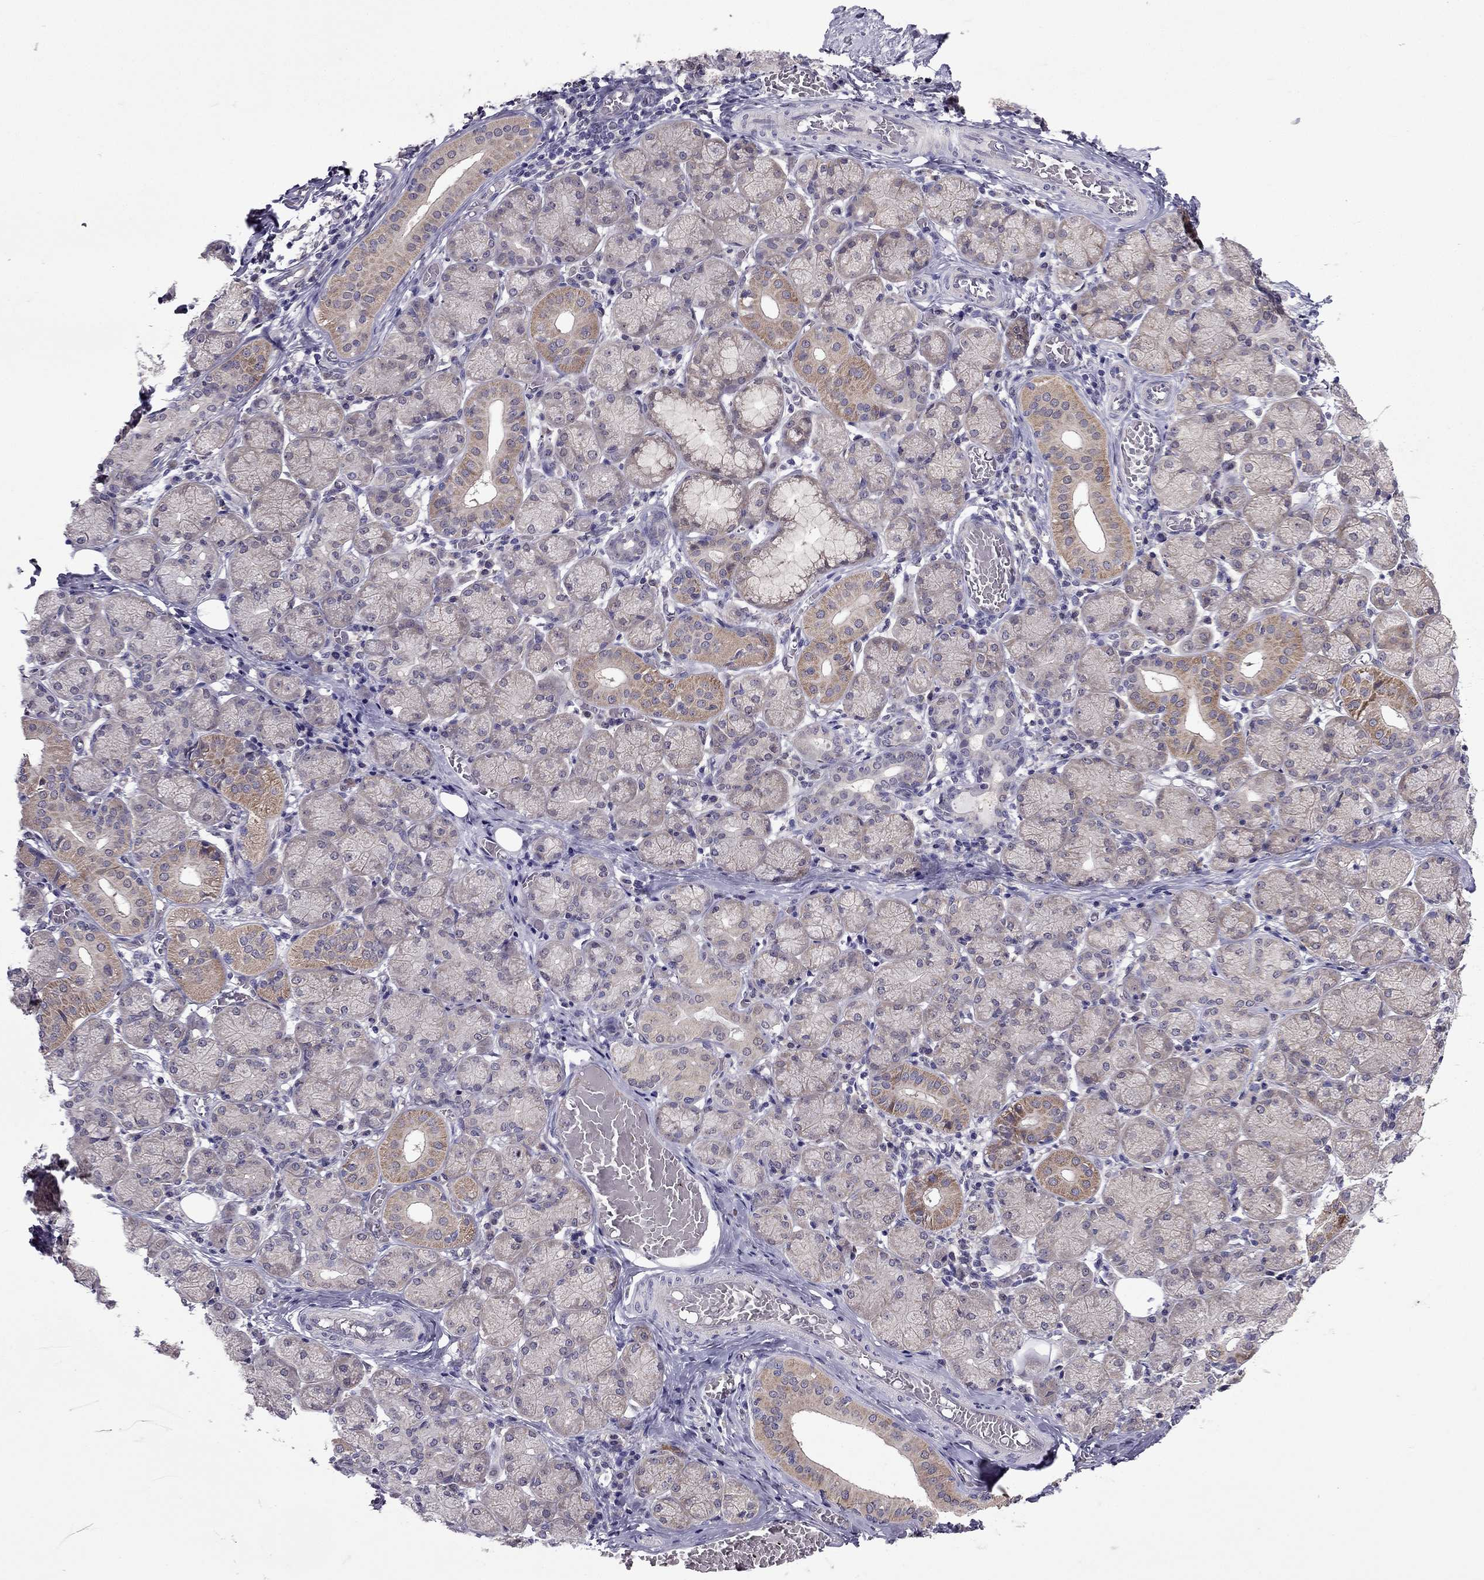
{"staining": {"intensity": "moderate", "quantity": "<25%", "location": "cytoplasmic/membranous"}, "tissue": "salivary gland", "cell_type": "Glandular cells", "image_type": "normal", "snomed": [{"axis": "morphology", "description": "Normal tissue, NOS"}, {"axis": "topography", "description": "Salivary gland"}, {"axis": "topography", "description": "Peripheral nerve tissue"}], "caption": "Immunohistochemistry (IHC) (DAB) staining of unremarkable salivary gland demonstrates moderate cytoplasmic/membranous protein positivity in about <25% of glandular cells.", "gene": "CDK5", "patient": {"sex": "female", "age": 24}}